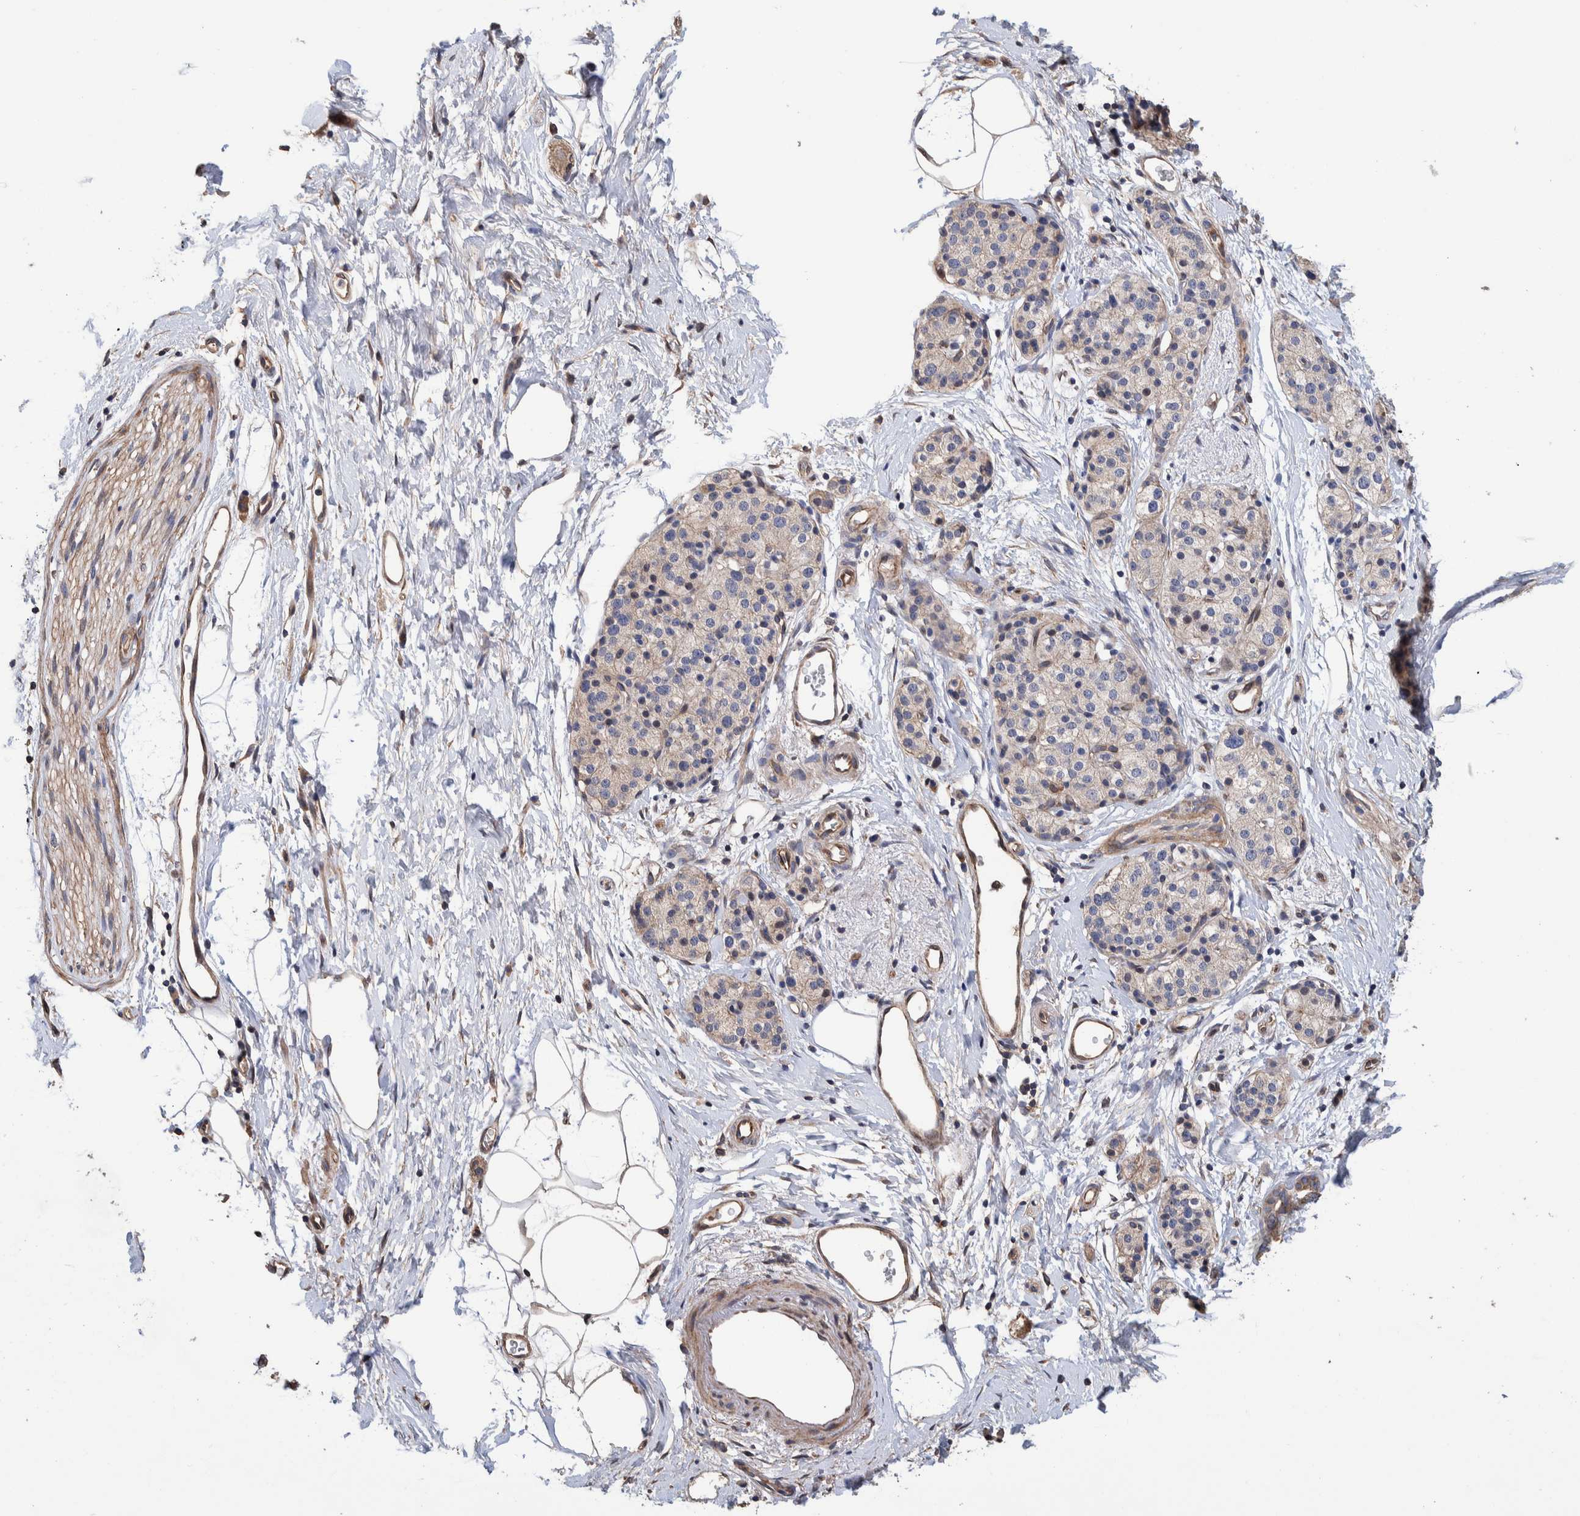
{"staining": {"intensity": "weak", "quantity": "25%-75%", "location": "cytoplasmic/membranous"}, "tissue": "pancreatic cancer", "cell_type": "Tumor cells", "image_type": "cancer", "snomed": [{"axis": "morphology", "description": "Adenocarcinoma, NOS"}, {"axis": "topography", "description": "Pancreas"}], "caption": "Immunohistochemical staining of pancreatic adenocarcinoma demonstrates low levels of weak cytoplasmic/membranous protein positivity in approximately 25%-75% of tumor cells. (DAB IHC with brightfield microscopy, high magnification).", "gene": "SLC45A4", "patient": {"sex": "male", "age": 50}}